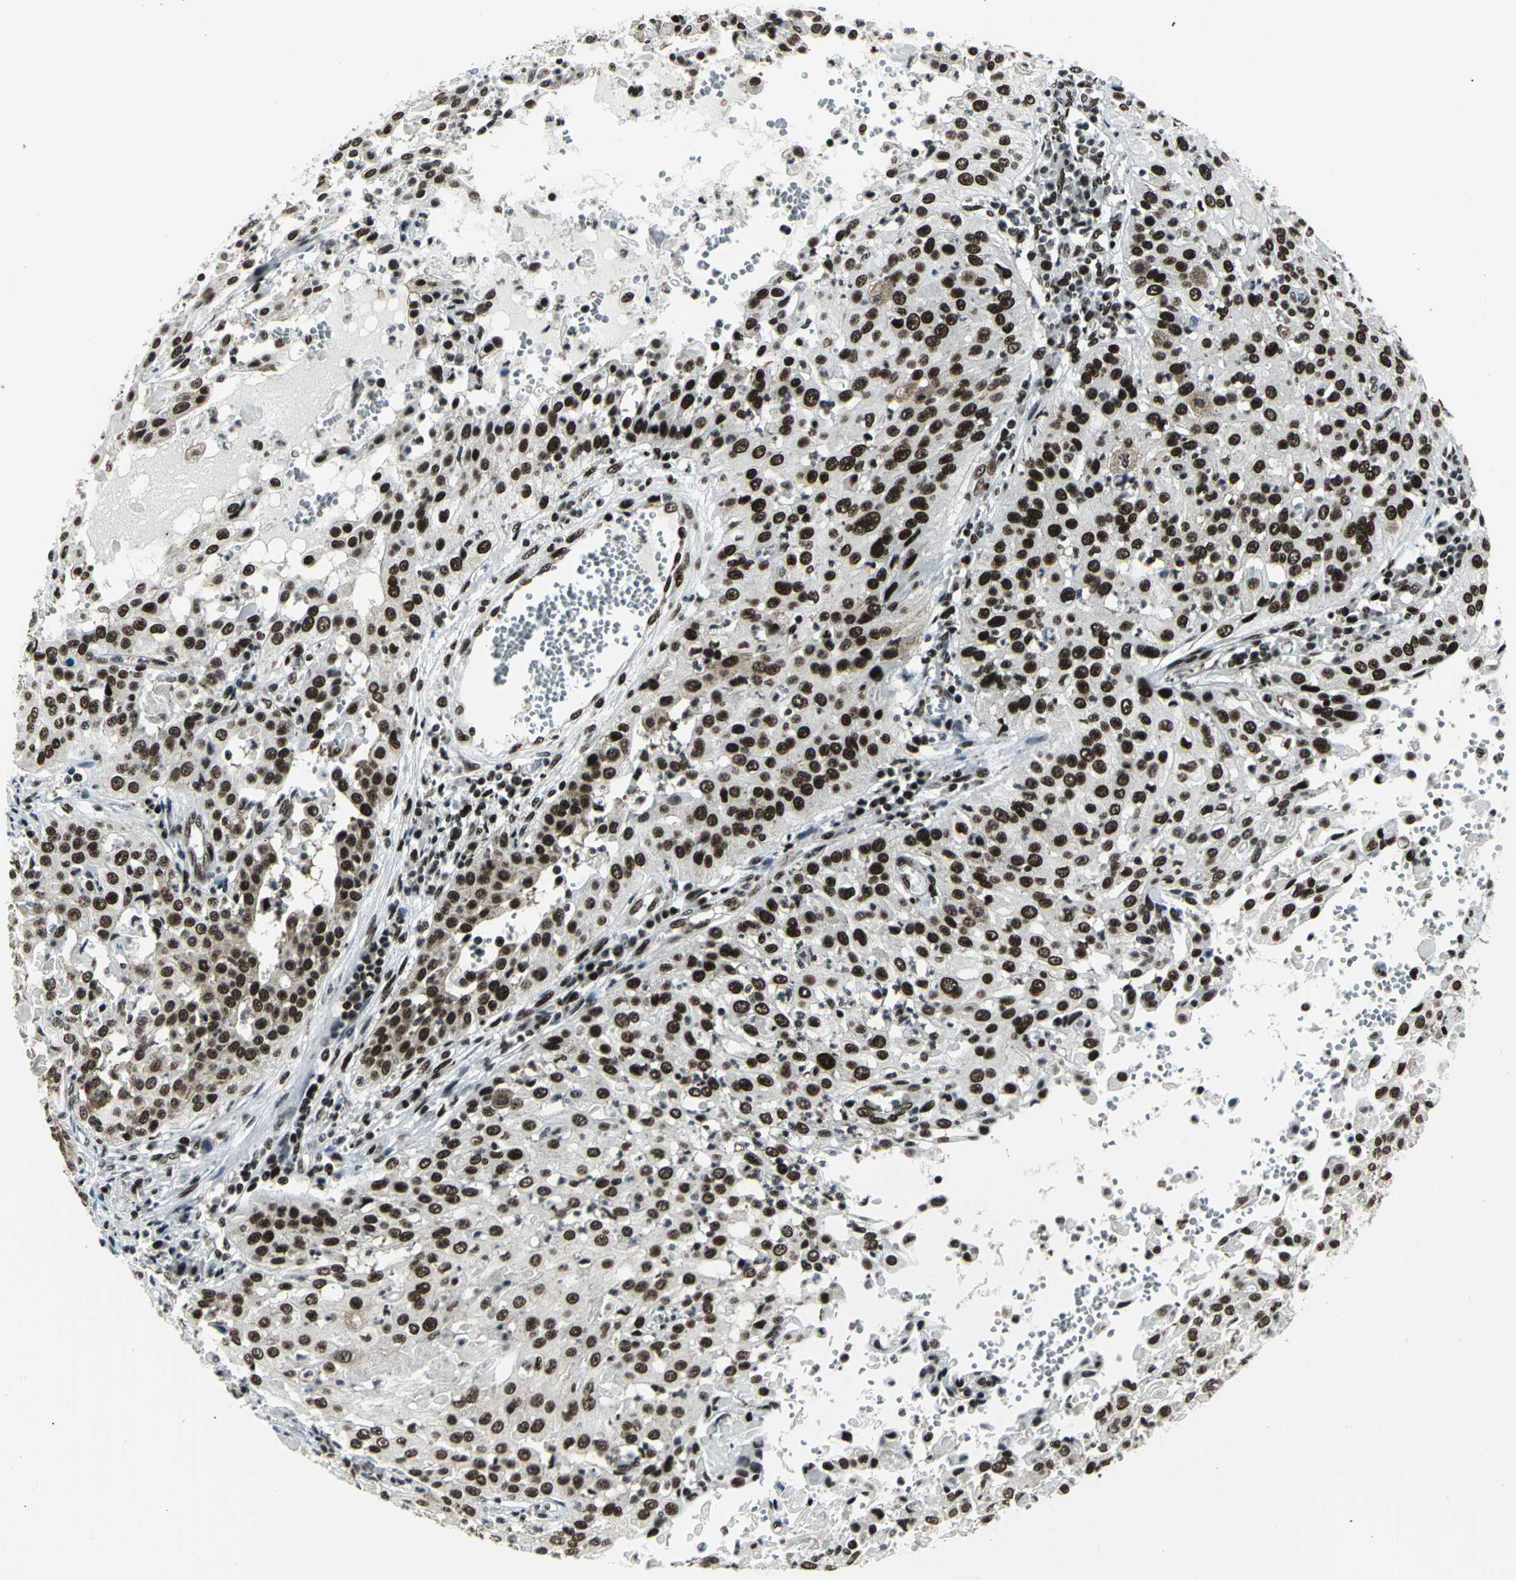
{"staining": {"intensity": "strong", "quantity": ">75%", "location": "nuclear"}, "tissue": "cervical cancer", "cell_type": "Tumor cells", "image_type": "cancer", "snomed": [{"axis": "morphology", "description": "Squamous cell carcinoma, NOS"}, {"axis": "topography", "description": "Cervix"}], "caption": "Immunohistochemical staining of cervical squamous cell carcinoma reveals high levels of strong nuclear positivity in approximately >75% of tumor cells.", "gene": "SMARCA4", "patient": {"sex": "female", "age": 39}}